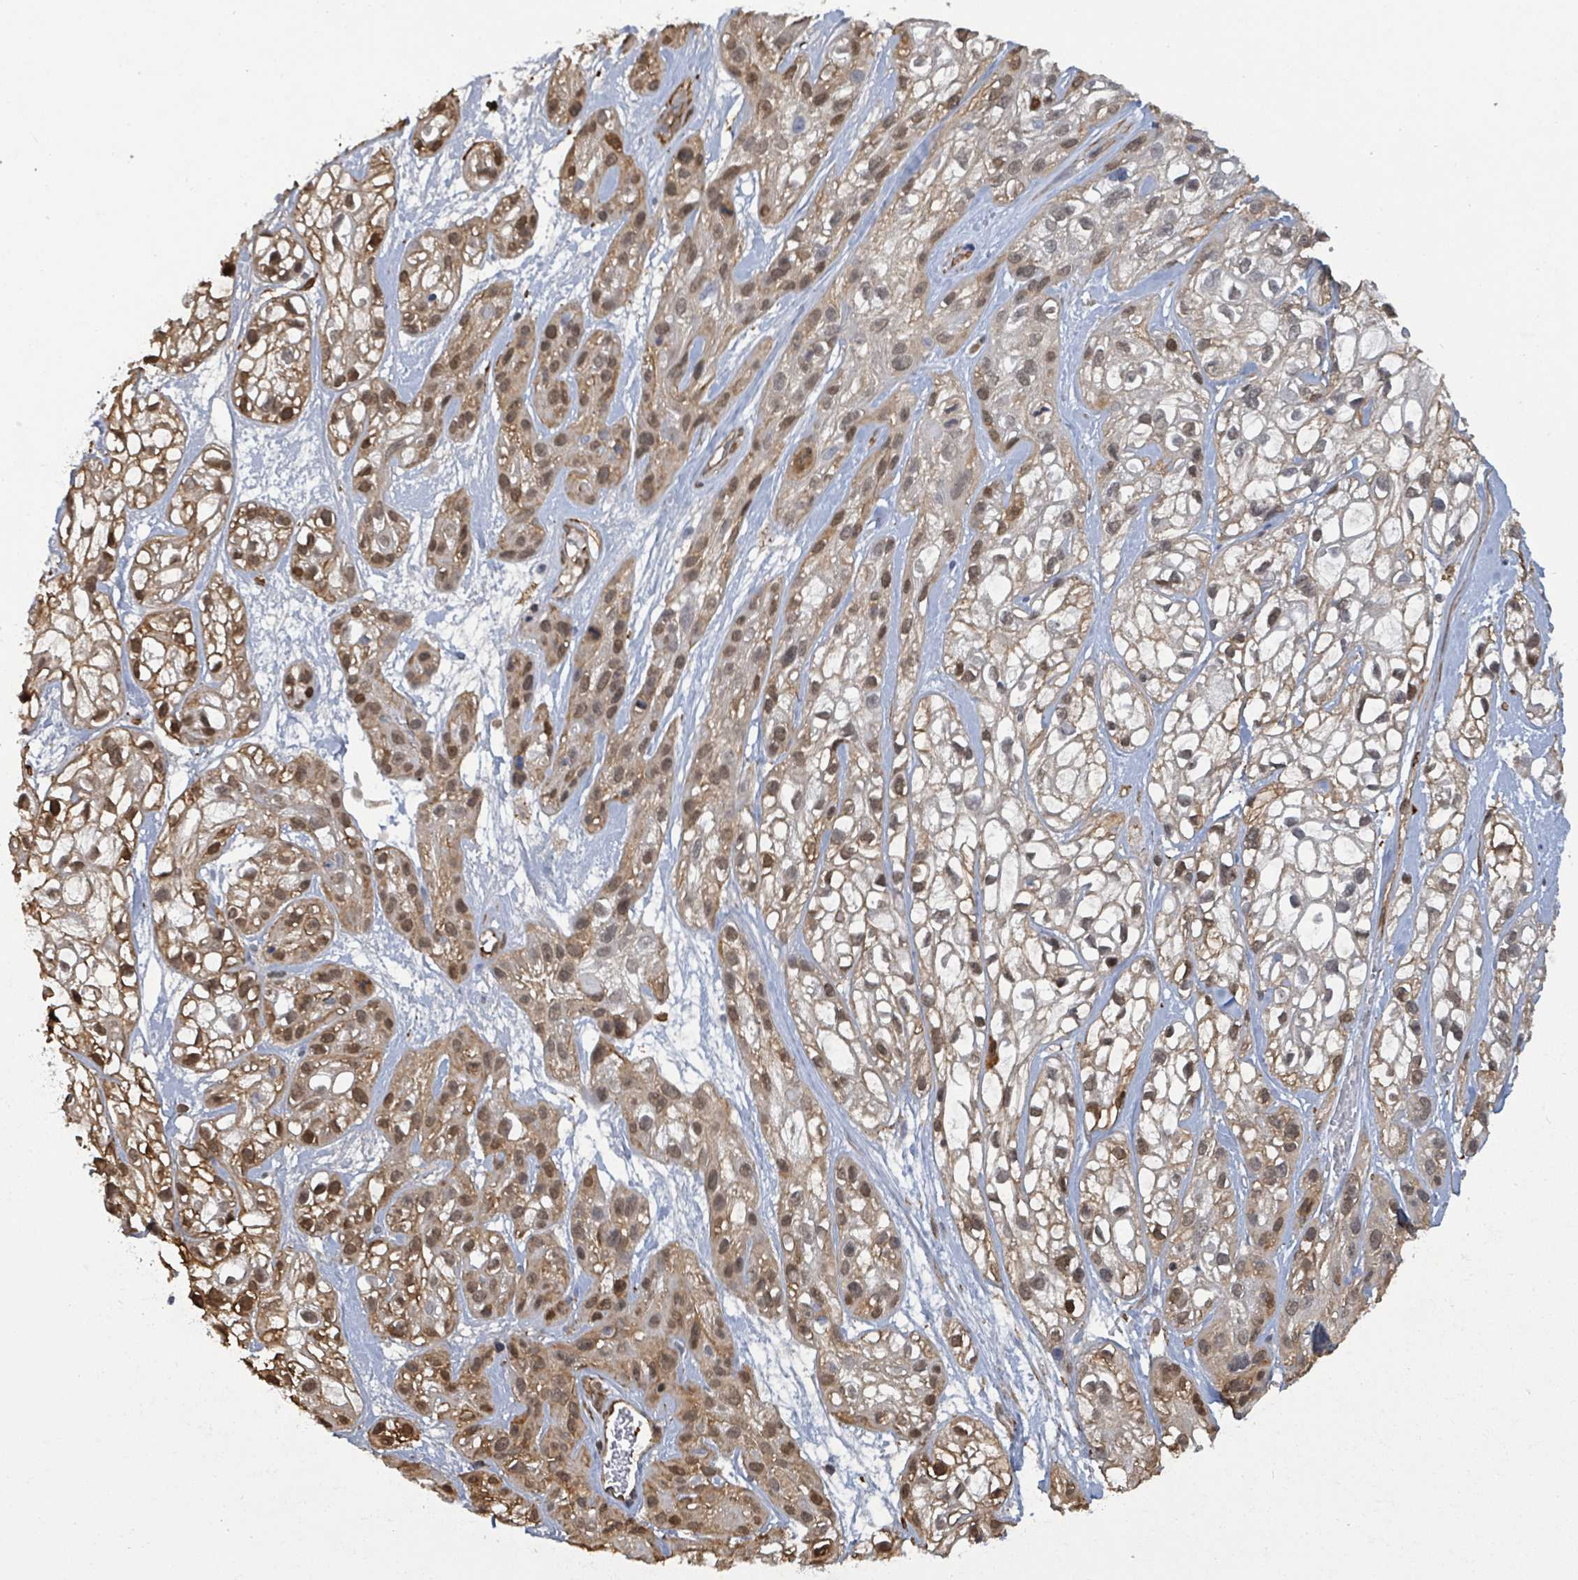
{"staining": {"intensity": "moderate", "quantity": ">75%", "location": "cytoplasmic/membranous,nuclear"}, "tissue": "skin cancer", "cell_type": "Tumor cells", "image_type": "cancer", "snomed": [{"axis": "morphology", "description": "Squamous cell carcinoma, NOS"}, {"axis": "topography", "description": "Skin"}], "caption": "Skin squamous cell carcinoma stained with a protein marker exhibits moderate staining in tumor cells.", "gene": "PRKRIP1", "patient": {"sex": "male", "age": 82}}